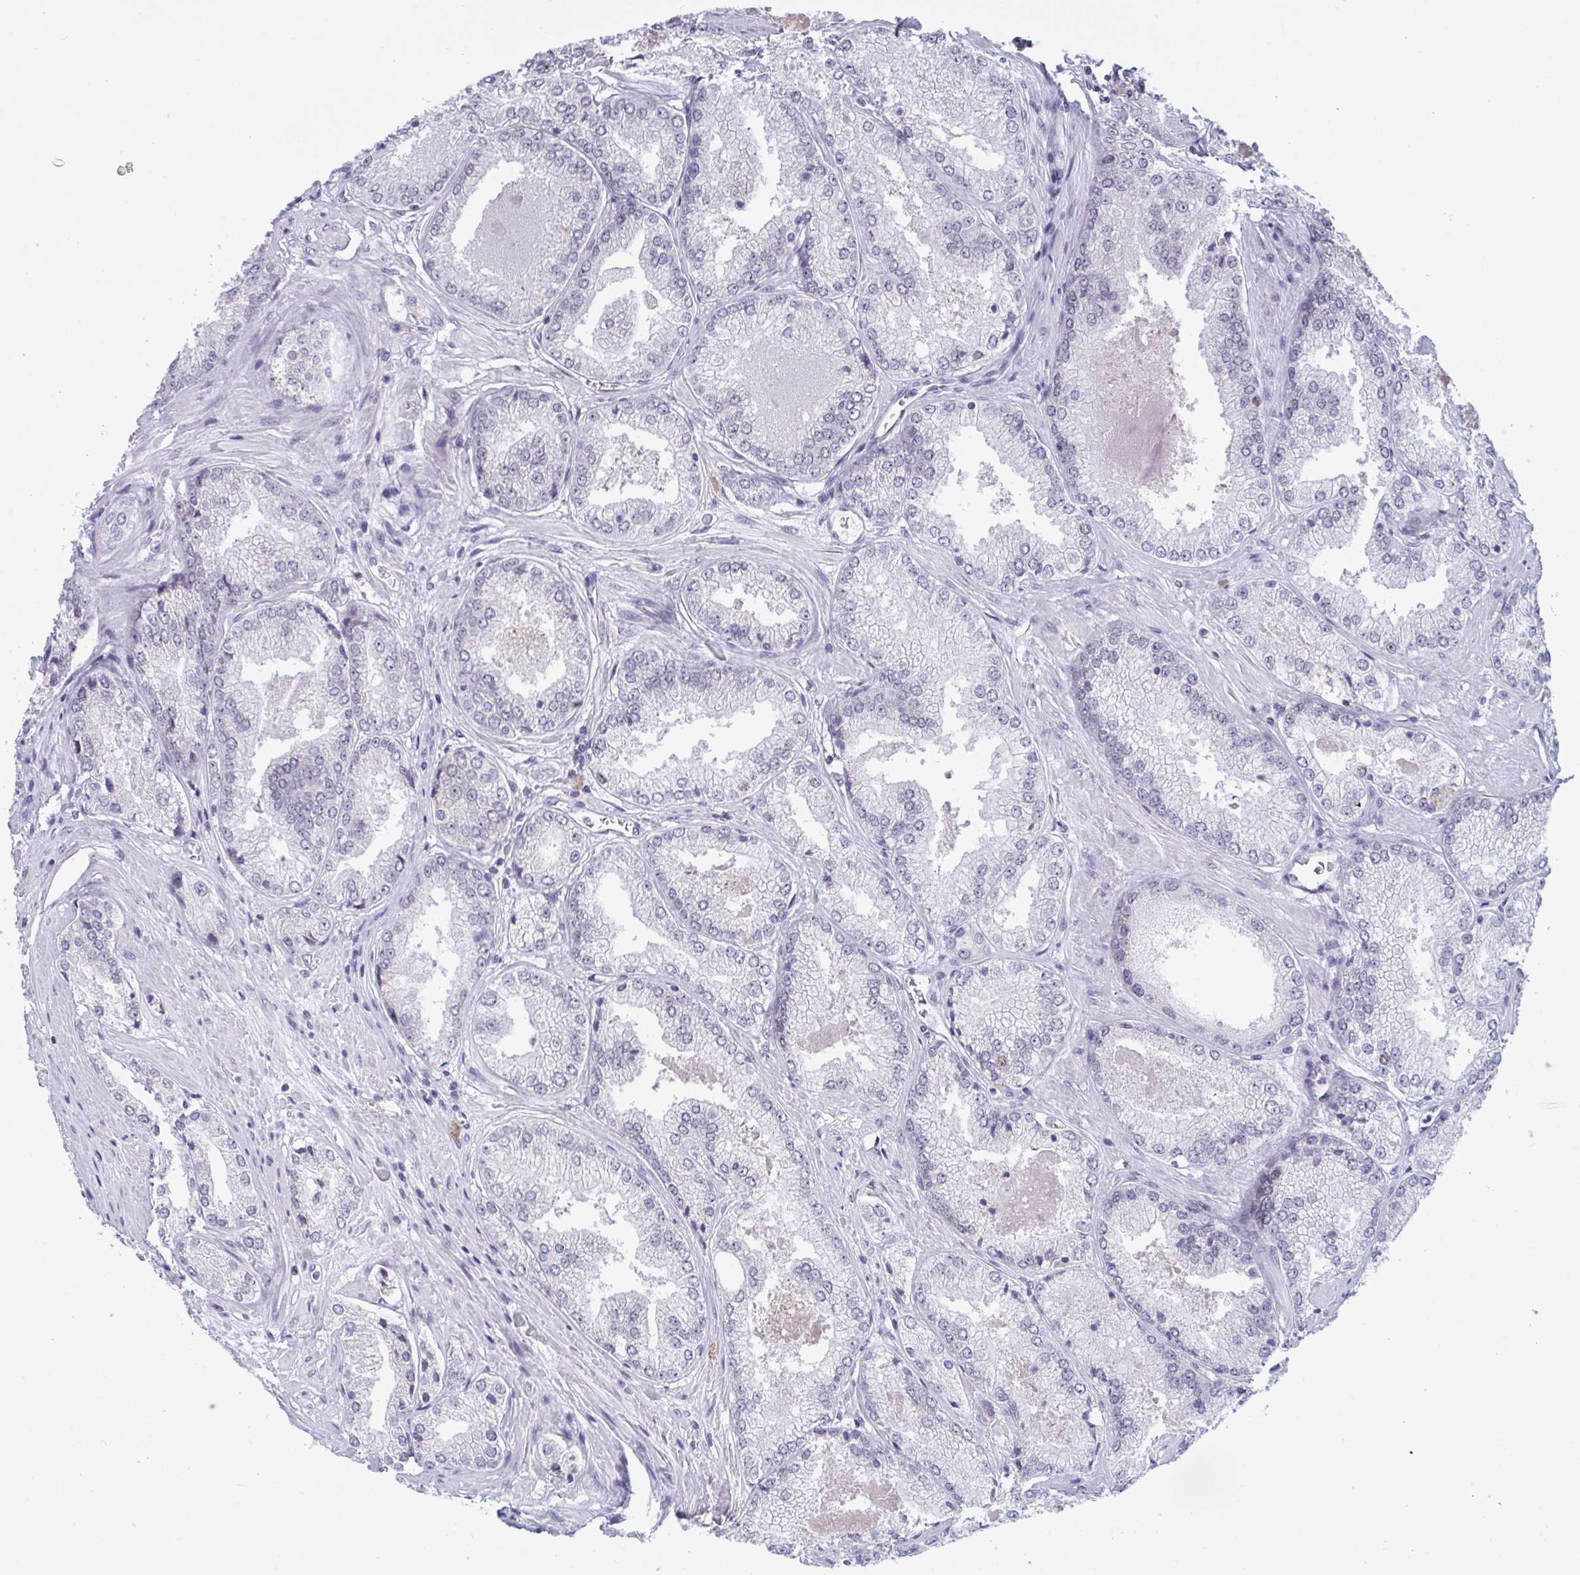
{"staining": {"intensity": "negative", "quantity": "none", "location": "none"}, "tissue": "prostate cancer", "cell_type": "Tumor cells", "image_type": "cancer", "snomed": [{"axis": "morphology", "description": "Adenocarcinoma, Low grade"}, {"axis": "topography", "description": "Prostate"}], "caption": "Immunohistochemical staining of human prostate cancer exhibits no significant positivity in tumor cells.", "gene": "TGM6", "patient": {"sex": "male", "age": 68}}